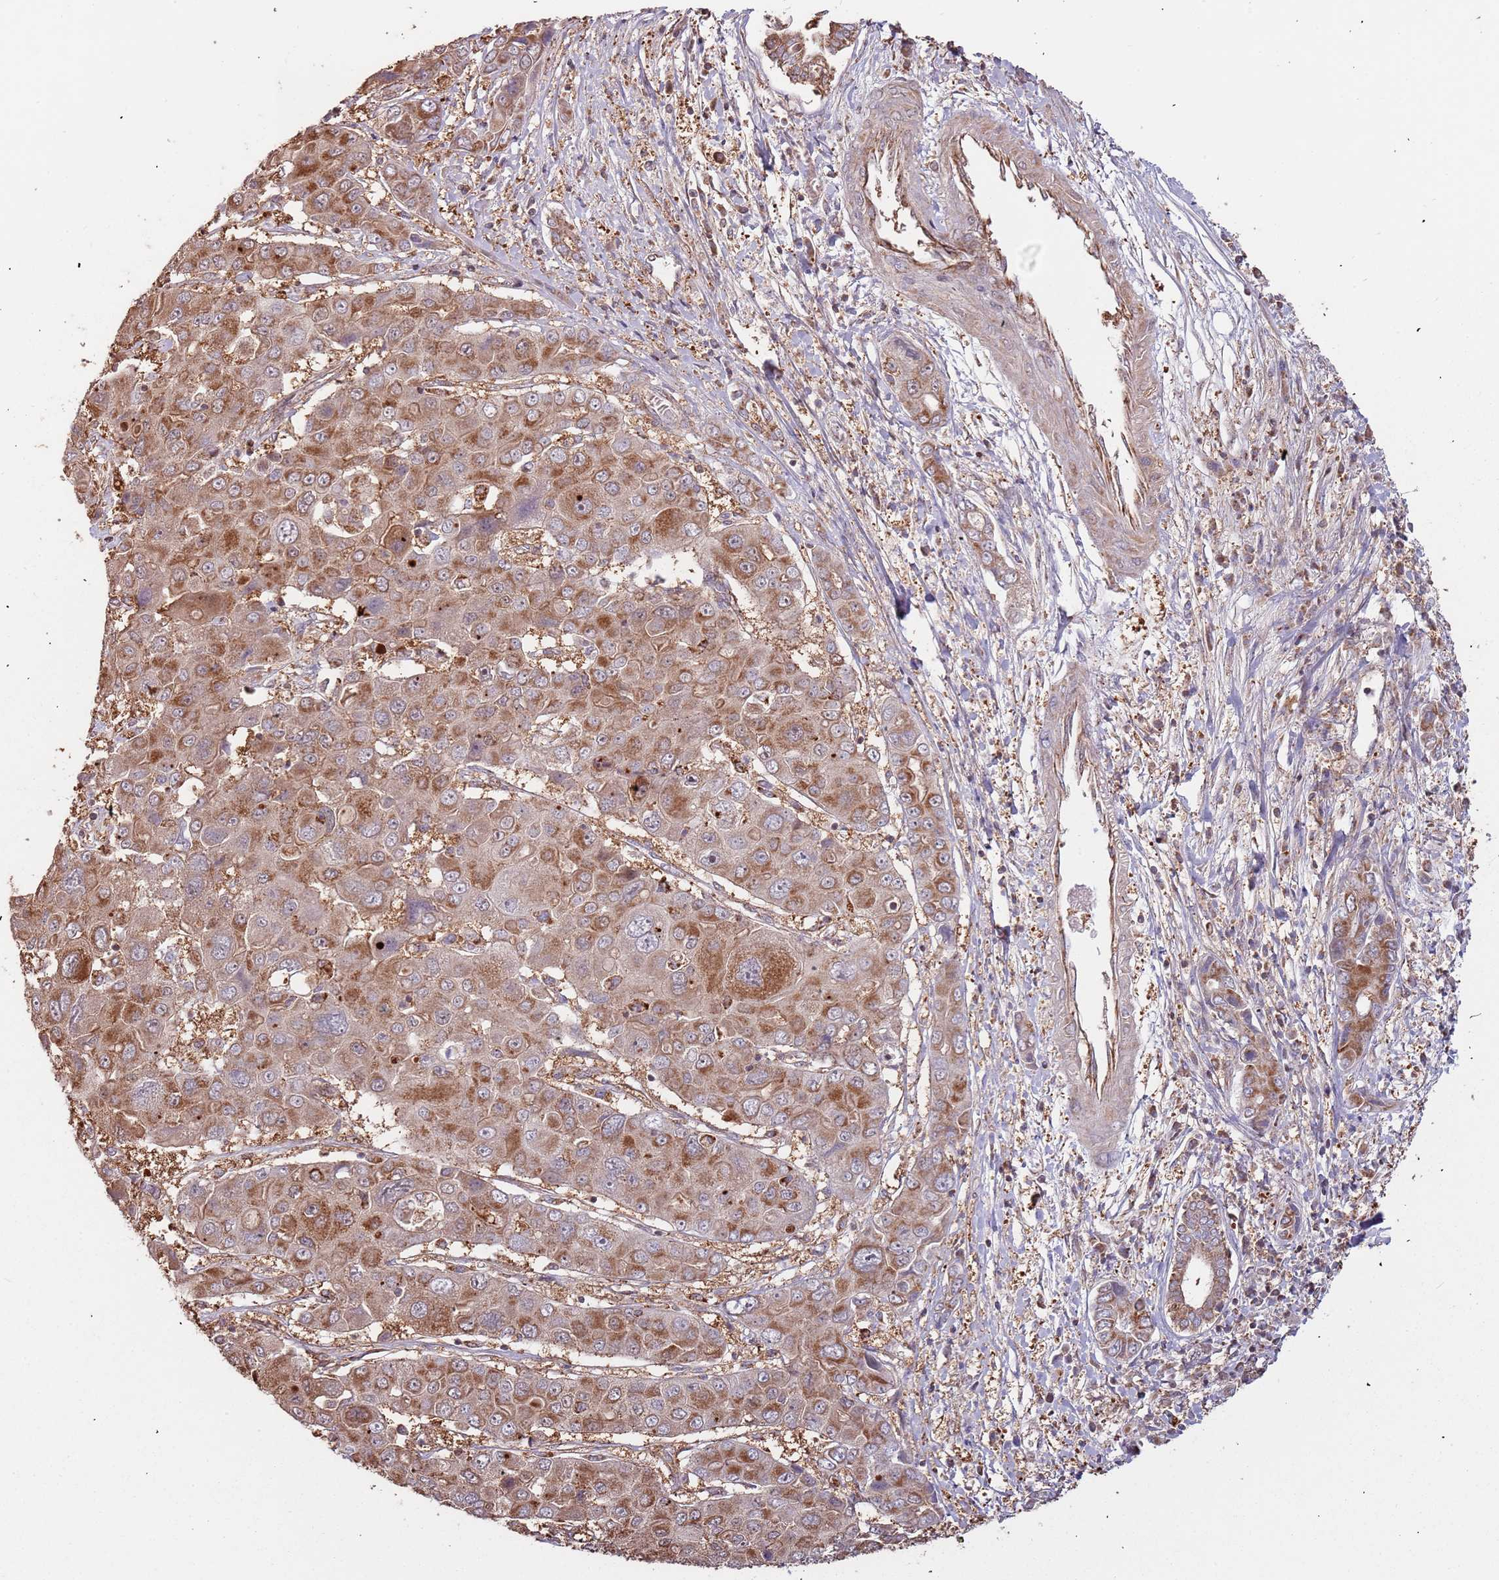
{"staining": {"intensity": "moderate", "quantity": ">75%", "location": "cytoplasmic/membranous"}, "tissue": "liver cancer", "cell_type": "Tumor cells", "image_type": "cancer", "snomed": [{"axis": "morphology", "description": "Cholangiocarcinoma"}, {"axis": "topography", "description": "Liver"}], "caption": "Liver cholangiocarcinoma stained for a protein (brown) reveals moderate cytoplasmic/membranous positive staining in approximately >75% of tumor cells.", "gene": "IL17RD", "patient": {"sex": "male", "age": 67}}